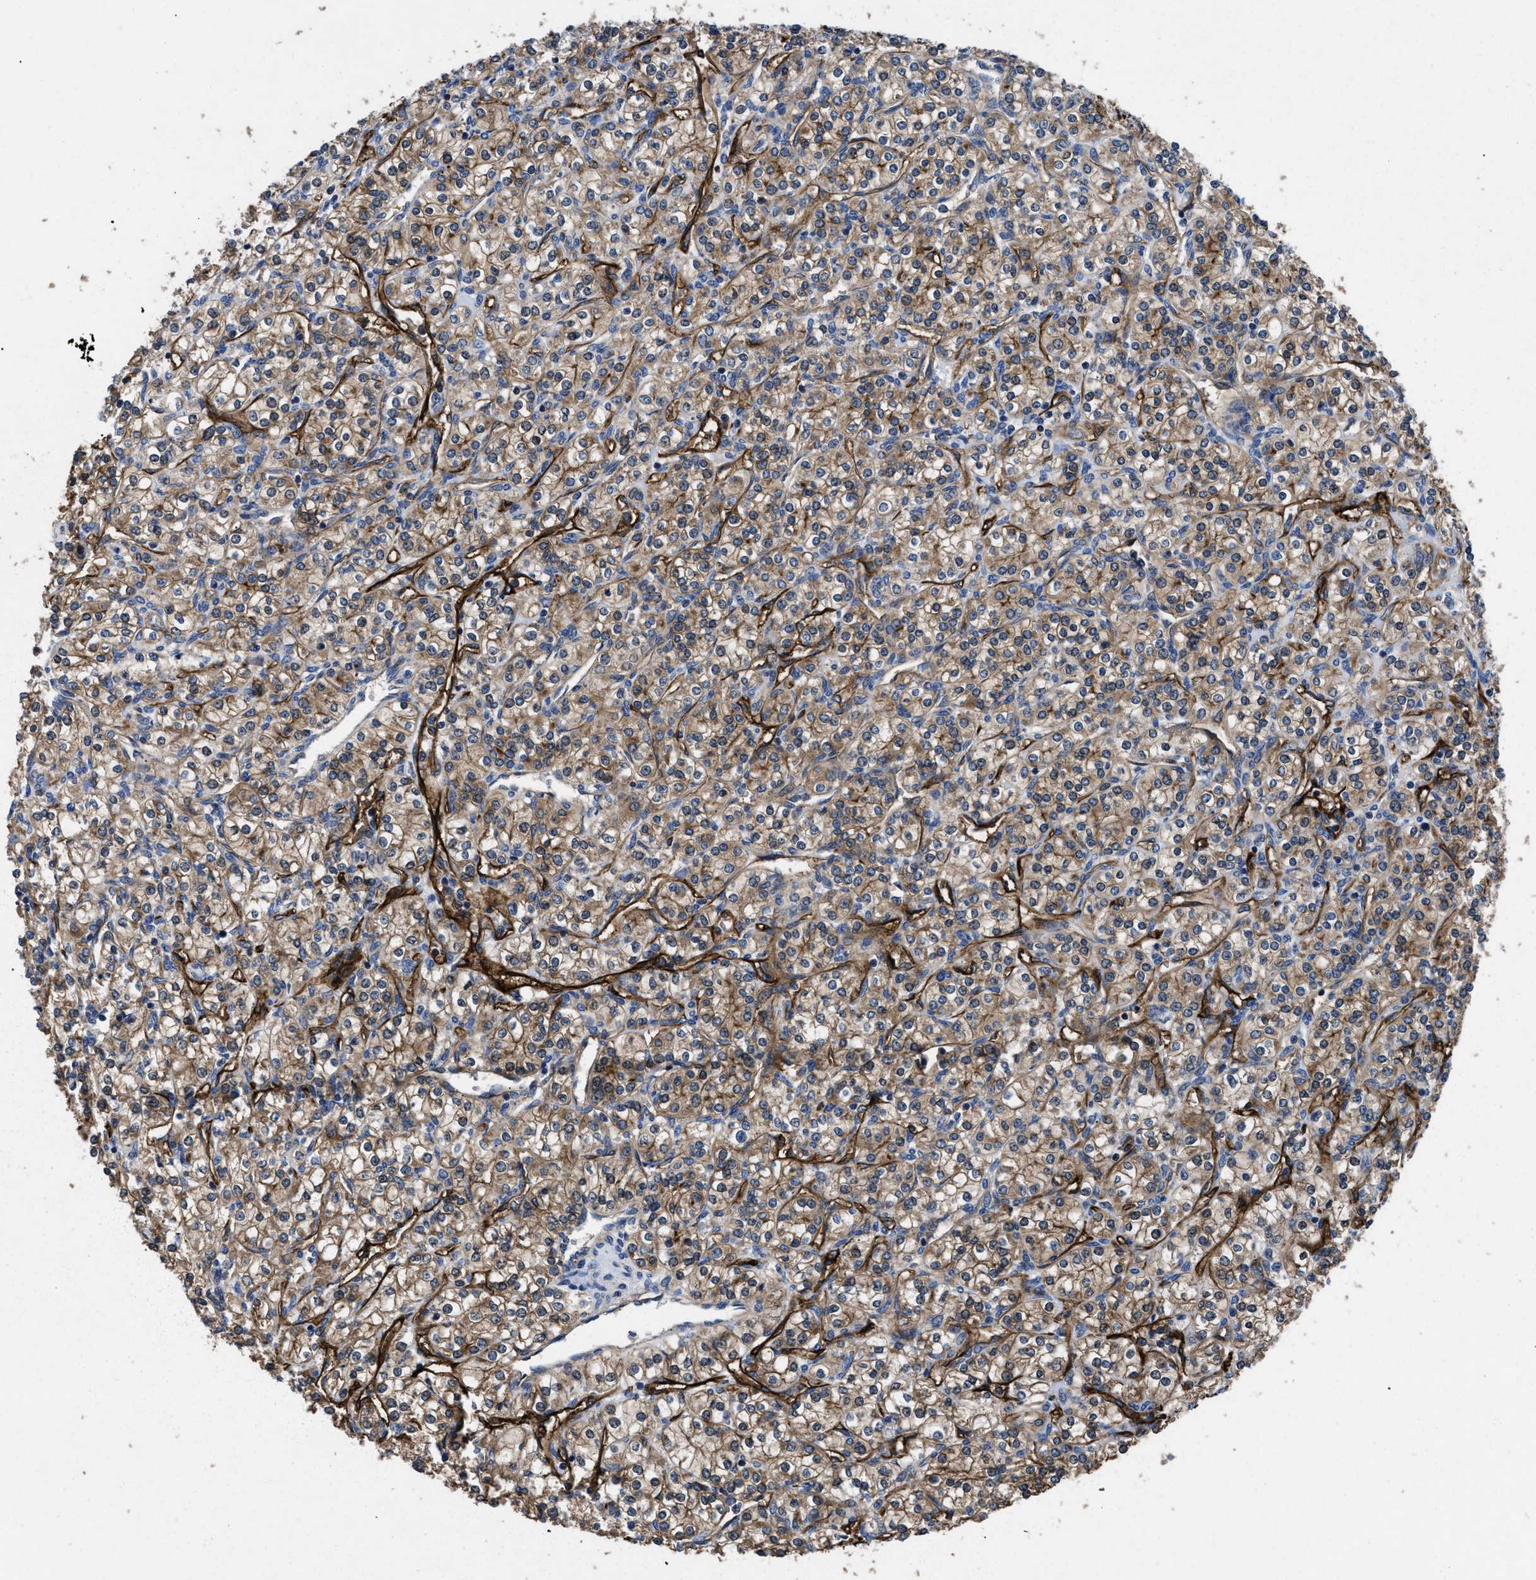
{"staining": {"intensity": "moderate", "quantity": ">75%", "location": "cytoplasmic/membranous"}, "tissue": "renal cancer", "cell_type": "Tumor cells", "image_type": "cancer", "snomed": [{"axis": "morphology", "description": "Adenocarcinoma, NOS"}, {"axis": "topography", "description": "Kidney"}], "caption": "Renal adenocarcinoma stained with DAB immunohistochemistry (IHC) exhibits medium levels of moderate cytoplasmic/membranous positivity in approximately >75% of tumor cells.", "gene": "NT5E", "patient": {"sex": "male", "age": 77}}